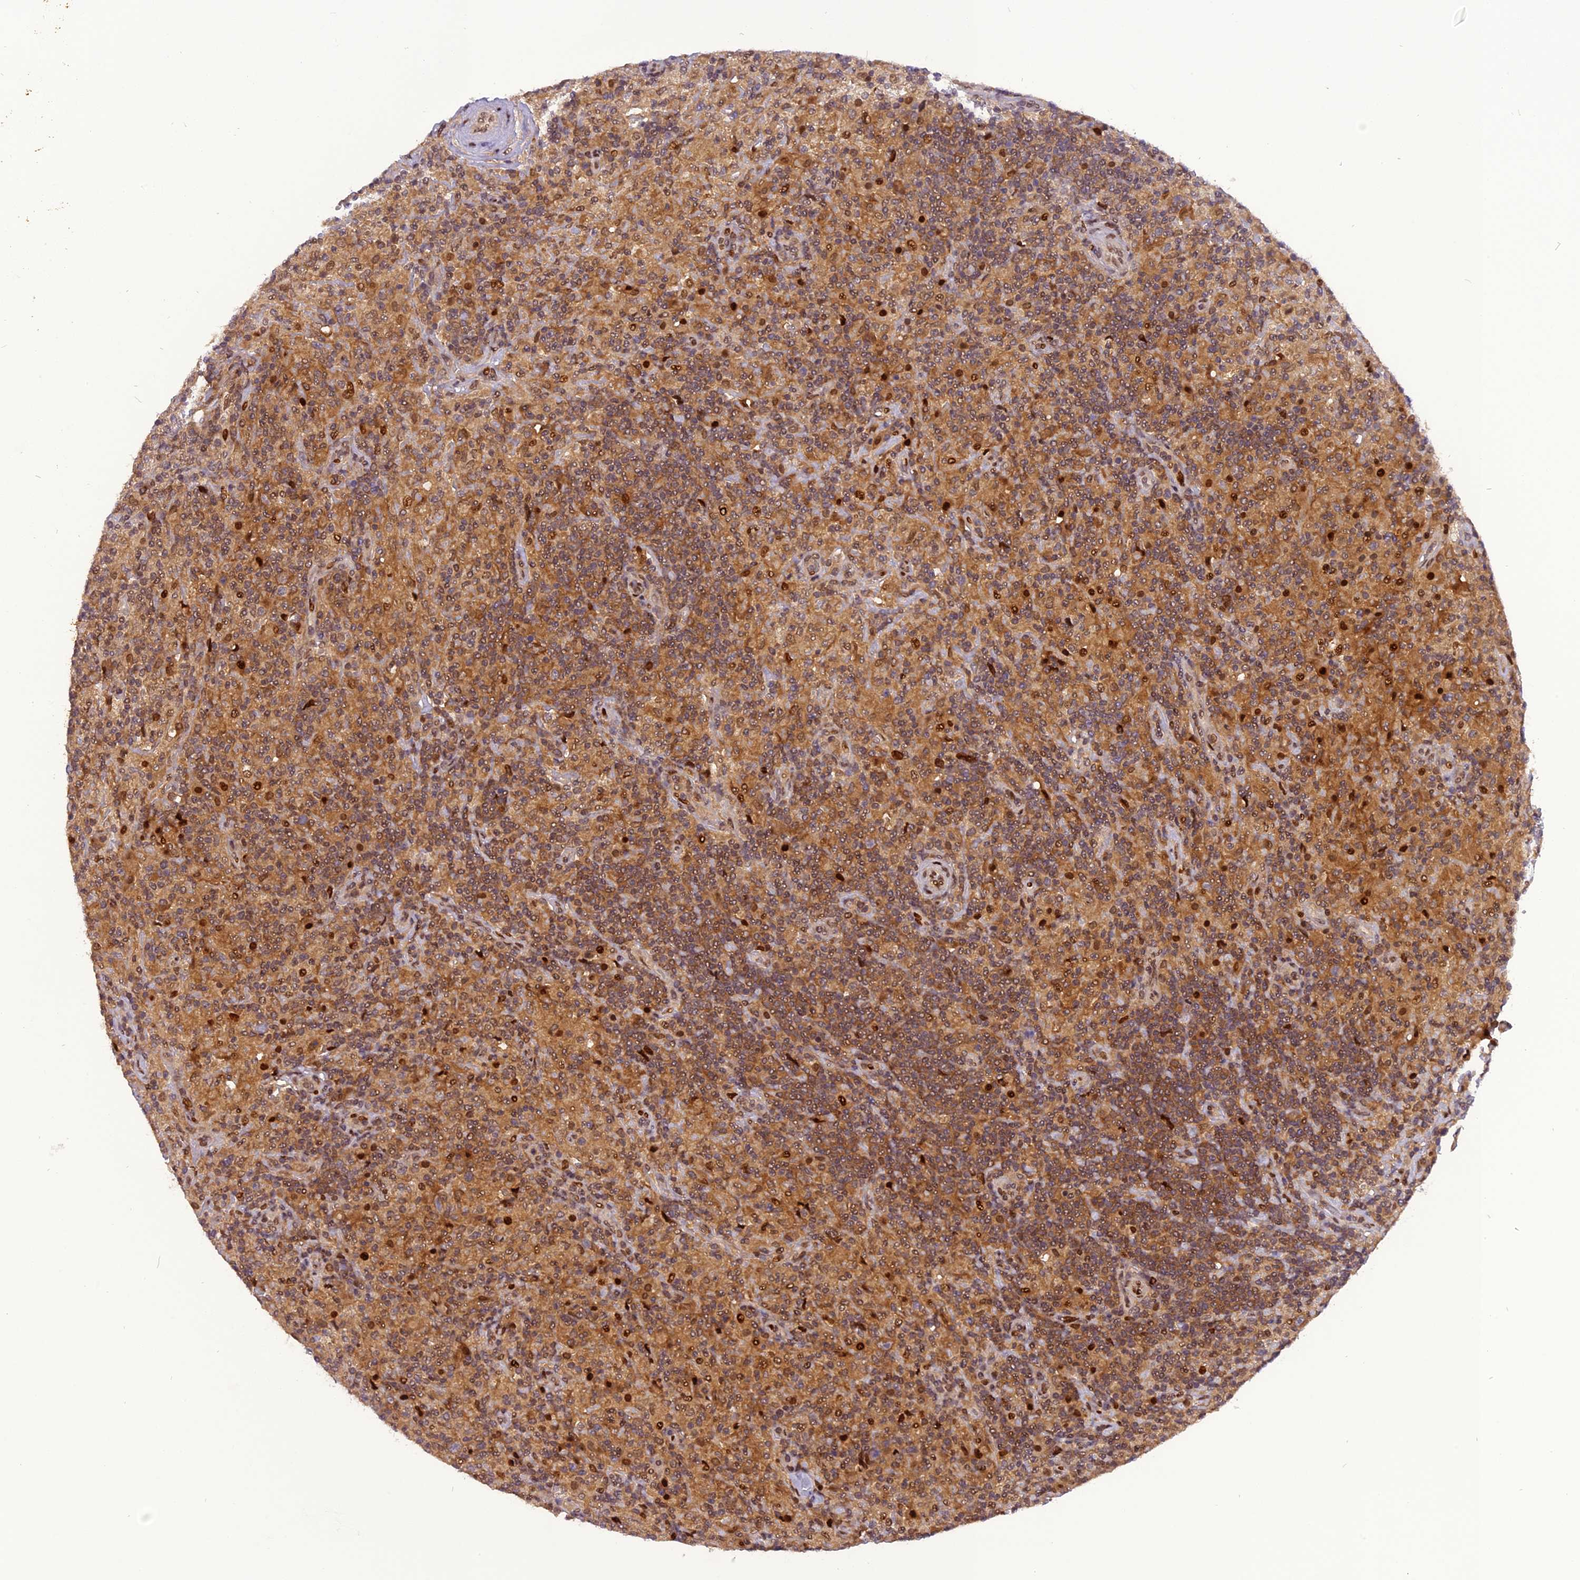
{"staining": {"intensity": "moderate", "quantity": ">75%", "location": "cytoplasmic/membranous"}, "tissue": "lymphoma", "cell_type": "Tumor cells", "image_type": "cancer", "snomed": [{"axis": "morphology", "description": "Hodgkin's disease, NOS"}, {"axis": "topography", "description": "Lymph node"}], "caption": "Immunohistochemistry (IHC) histopathology image of neoplastic tissue: lymphoma stained using IHC exhibits medium levels of moderate protein expression localized specifically in the cytoplasmic/membranous of tumor cells, appearing as a cytoplasmic/membranous brown color.", "gene": "RABGGTA", "patient": {"sex": "male", "age": 70}}